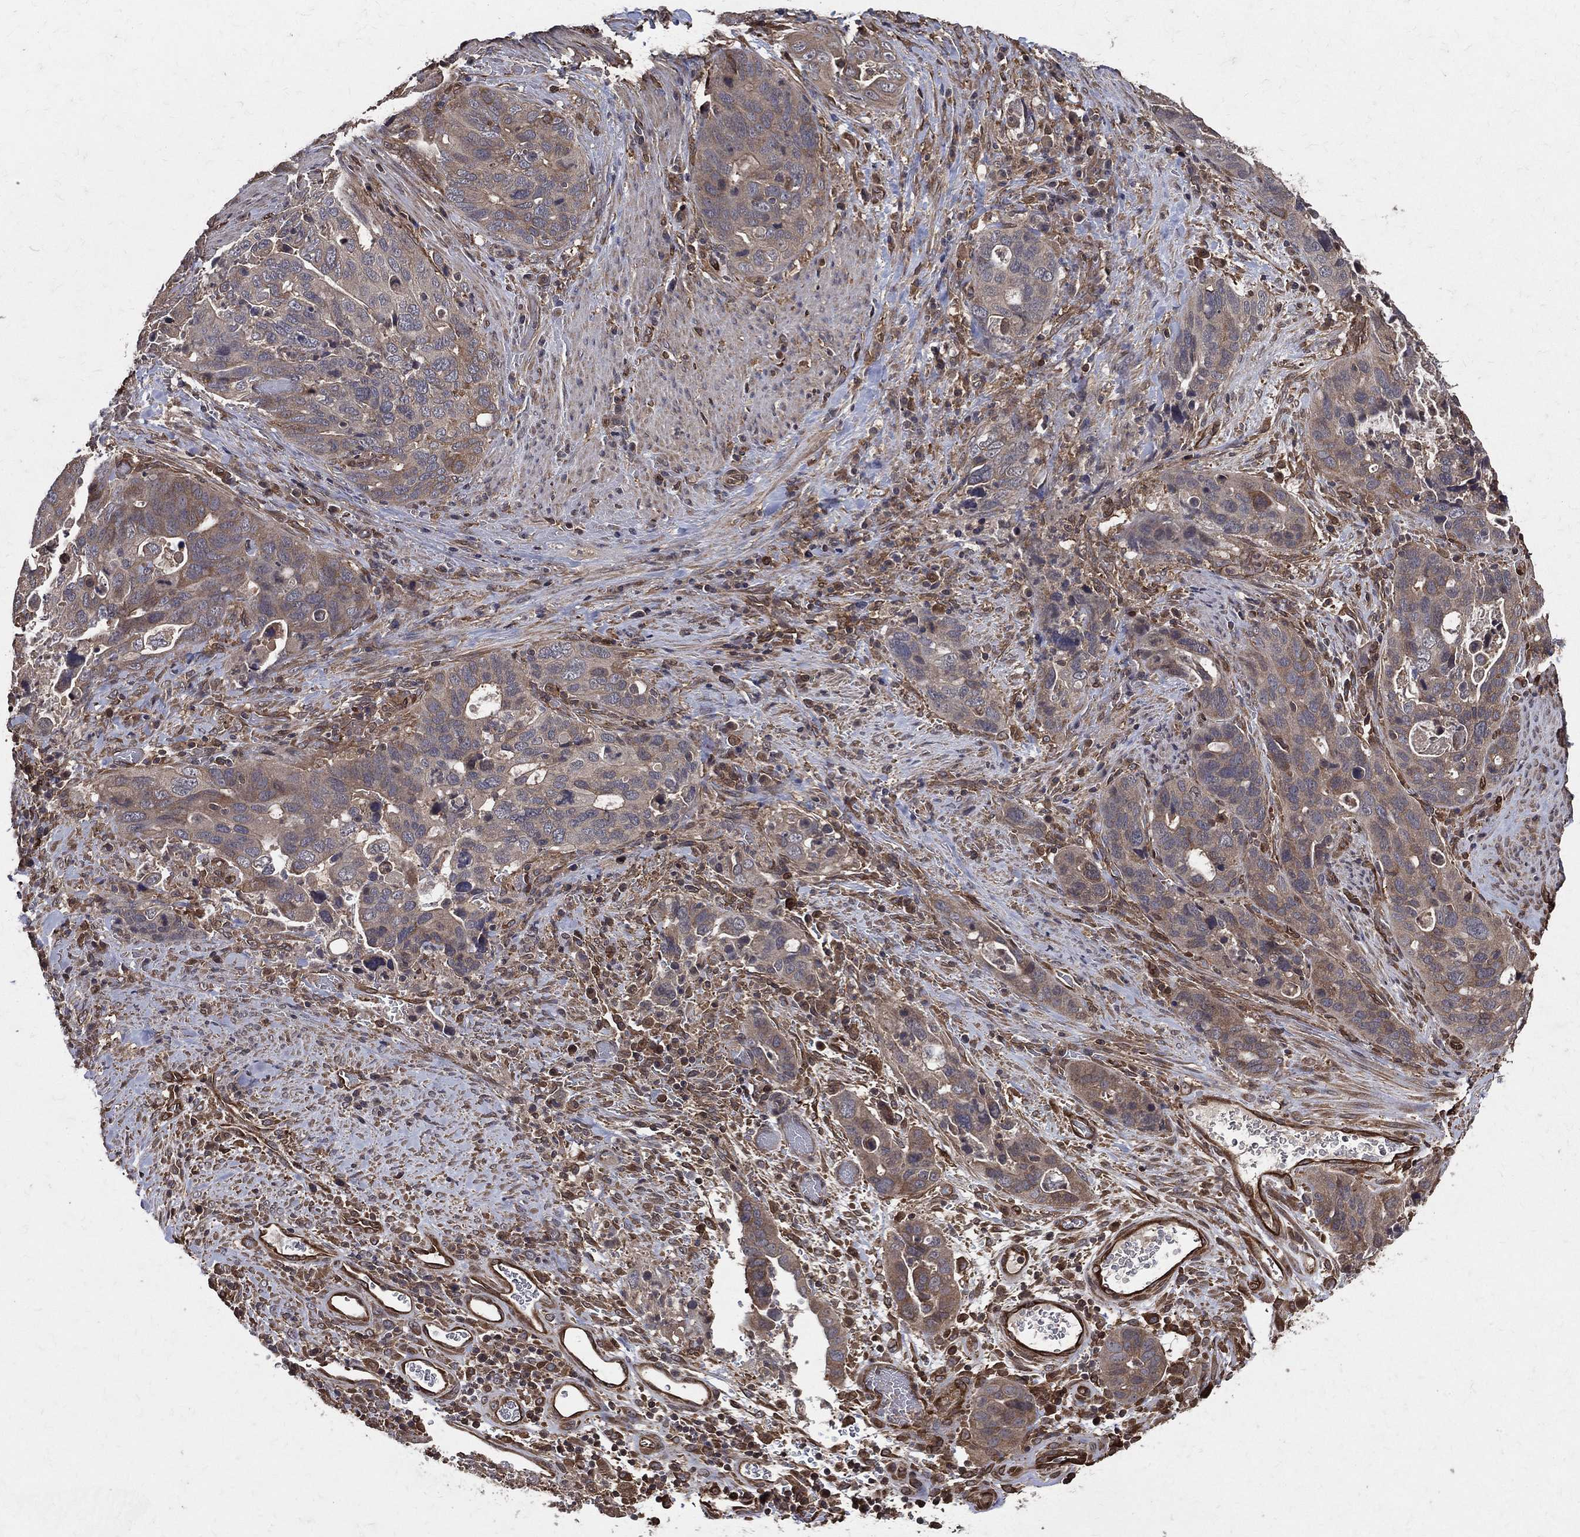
{"staining": {"intensity": "weak", "quantity": "25%-75%", "location": "cytoplasmic/membranous"}, "tissue": "stomach cancer", "cell_type": "Tumor cells", "image_type": "cancer", "snomed": [{"axis": "morphology", "description": "Adenocarcinoma, NOS"}, {"axis": "topography", "description": "Stomach"}], "caption": "Weak cytoplasmic/membranous staining for a protein is present in about 25%-75% of tumor cells of adenocarcinoma (stomach) using immunohistochemistry (IHC).", "gene": "DPYSL2", "patient": {"sex": "male", "age": 54}}